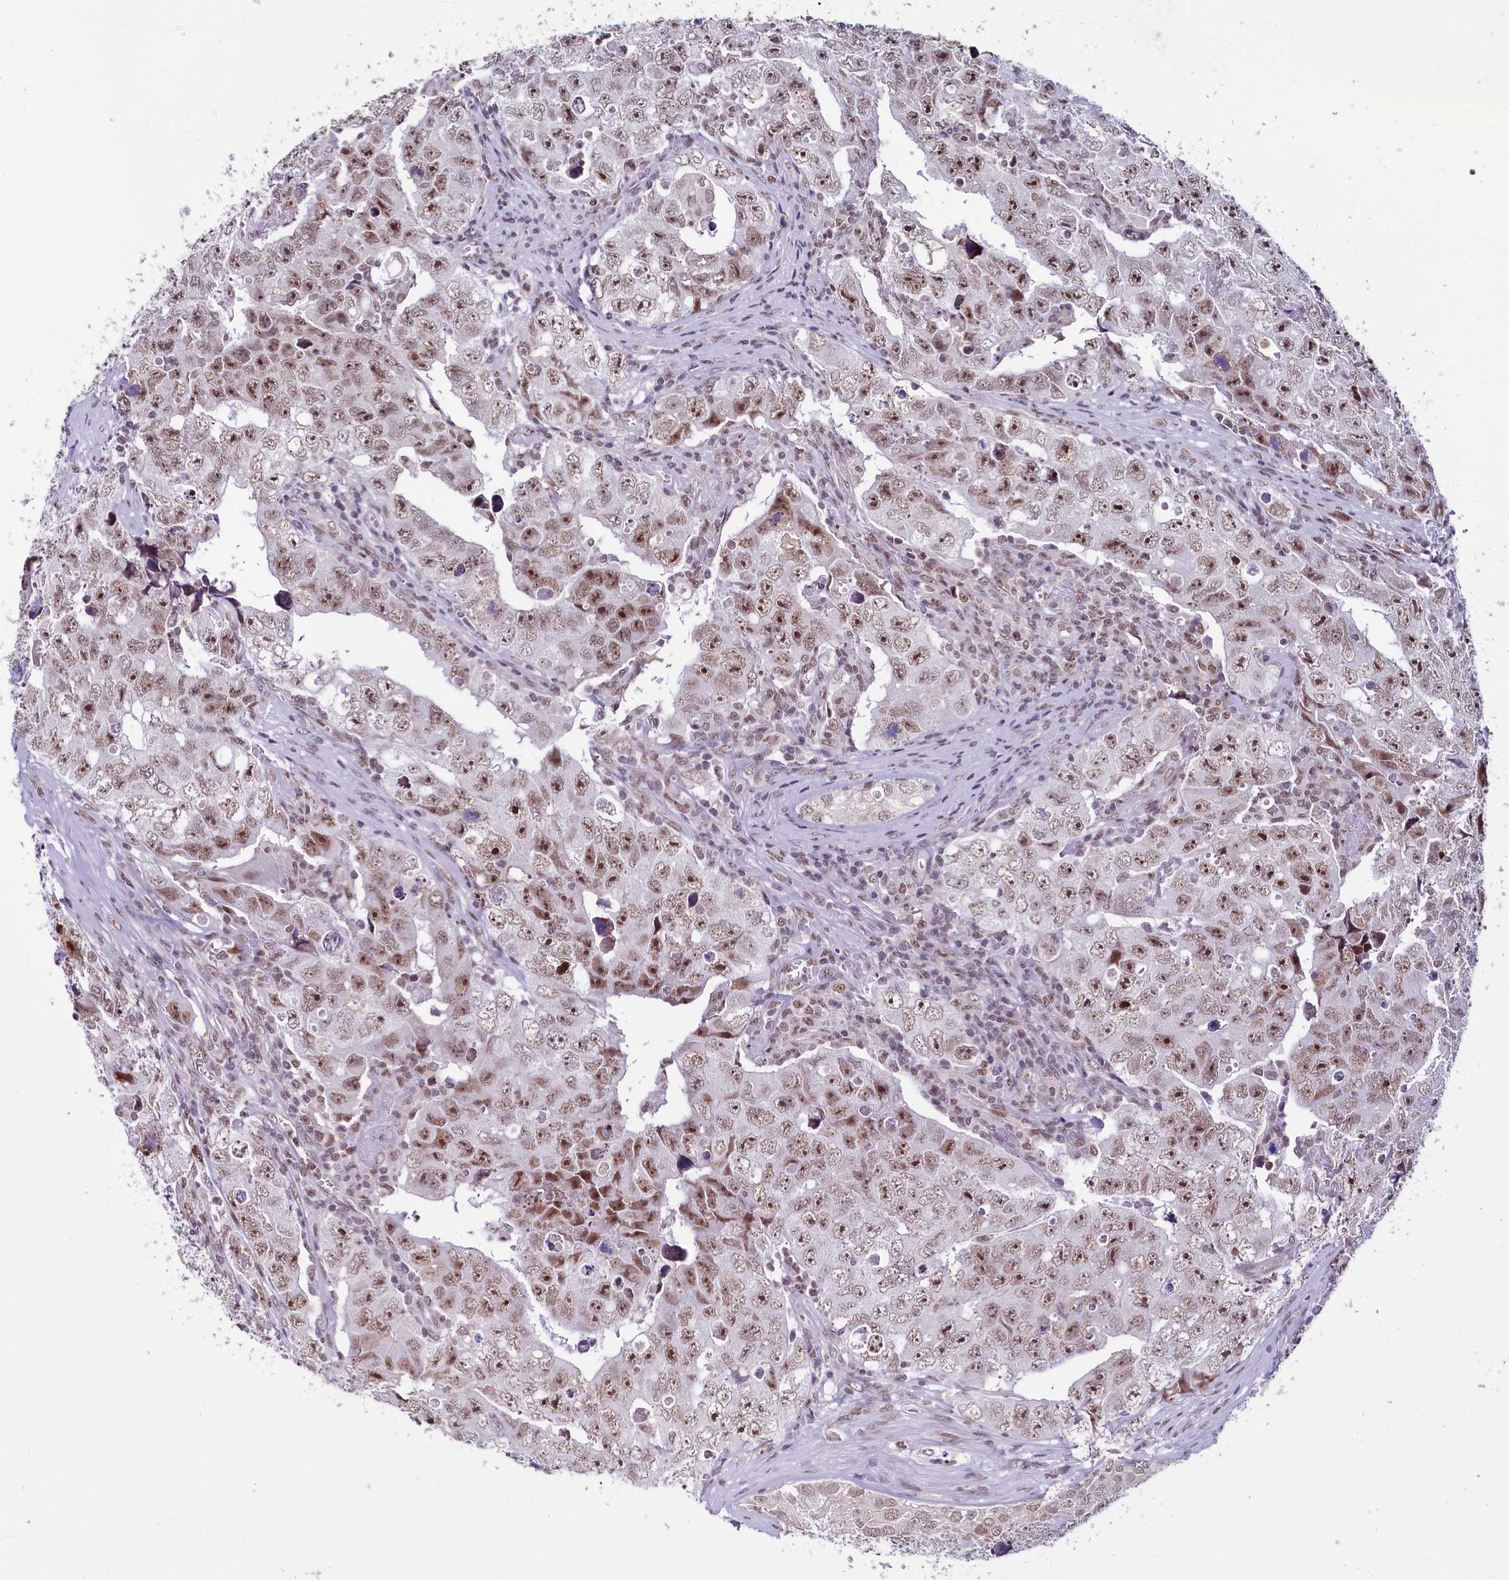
{"staining": {"intensity": "moderate", "quantity": "25%-75%", "location": "nuclear"}, "tissue": "testis cancer", "cell_type": "Tumor cells", "image_type": "cancer", "snomed": [{"axis": "morphology", "description": "Carcinoma, Embryonal, NOS"}, {"axis": "topography", "description": "Testis"}], "caption": "Immunohistochemistry (IHC) photomicrograph of human testis embryonal carcinoma stained for a protein (brown), which displays medium levels of moderate nuclear staining in approximately 25%-75% of tumor cells.", "gene": "SCAF11", "patient": {"sex": "male", "age": 17}}